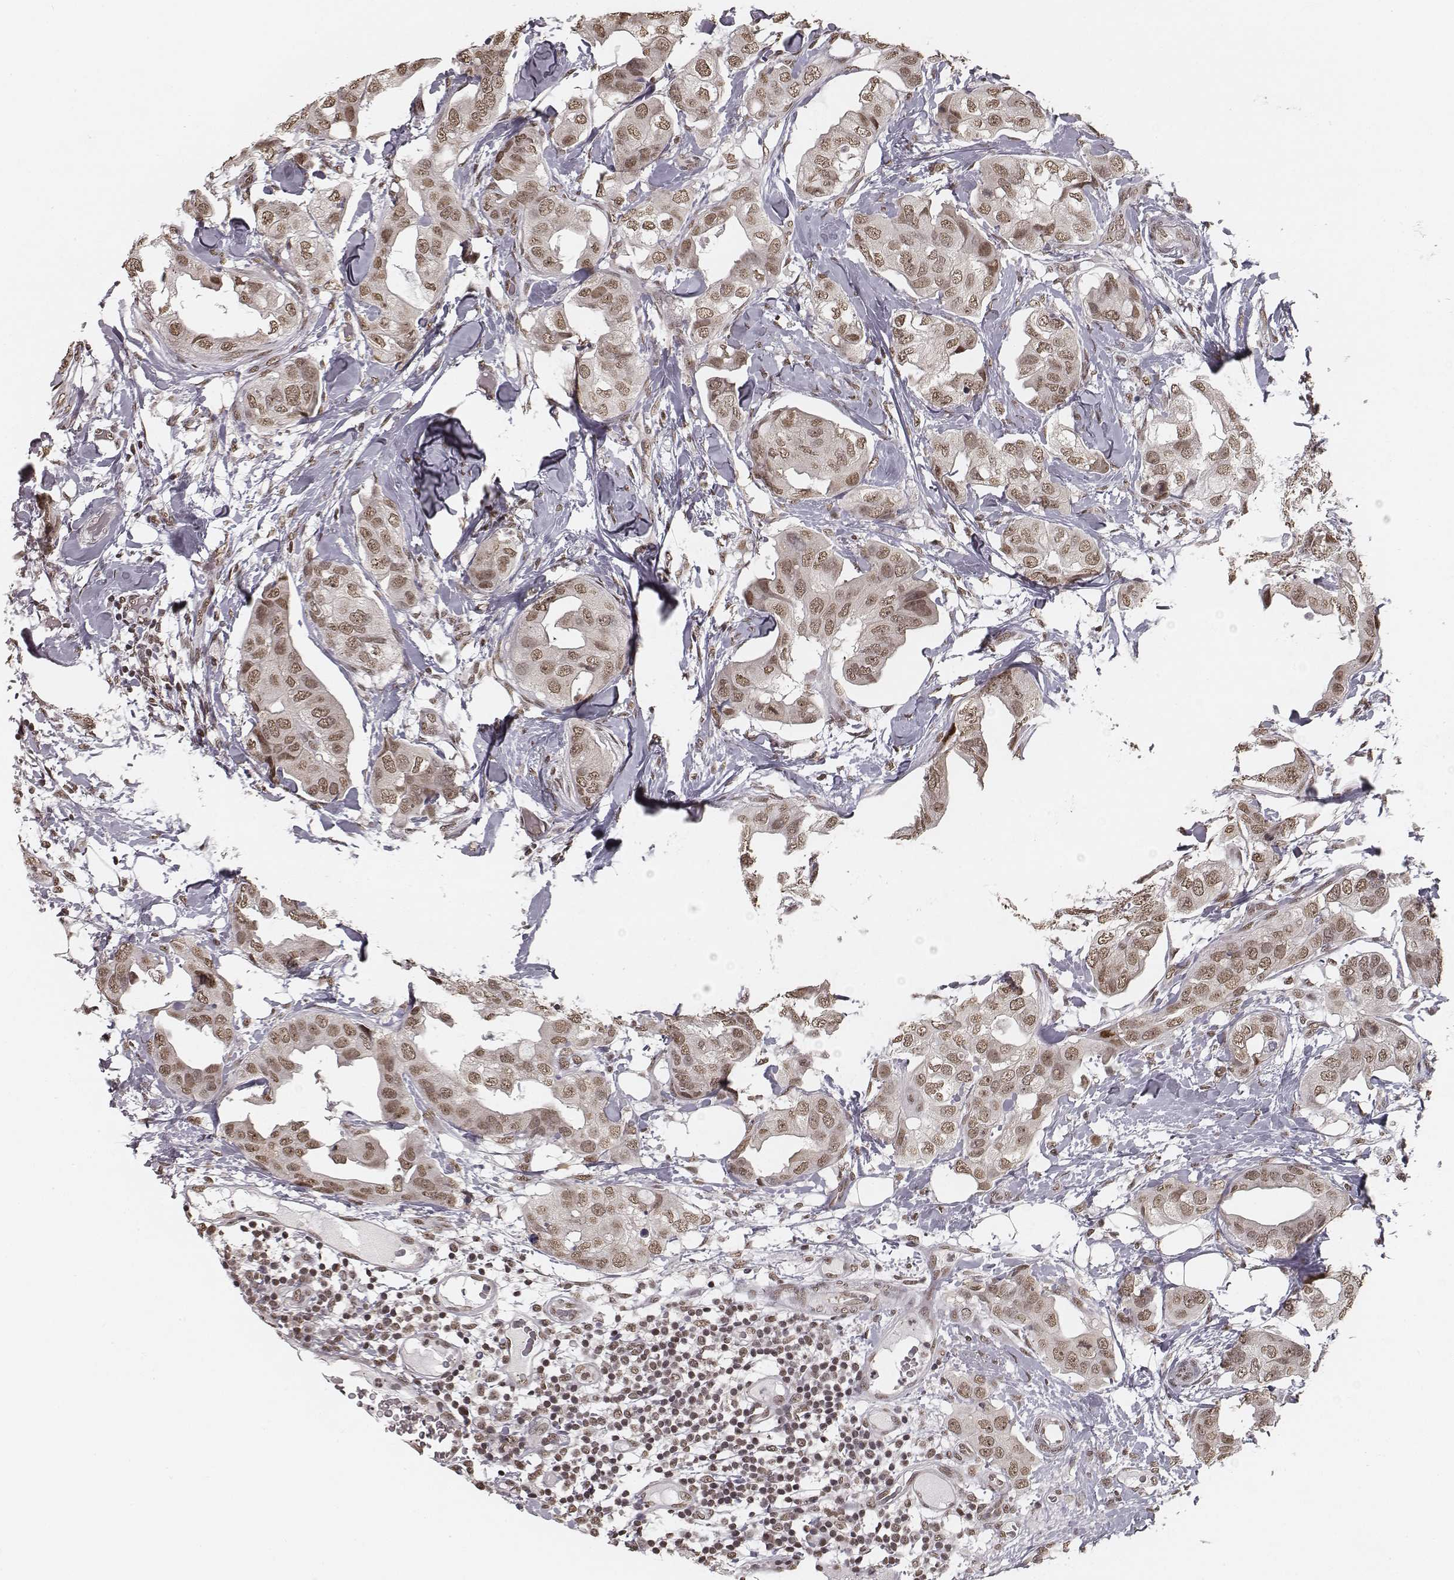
{"staining": {"intensity": "weak", "quantity": ">75%", "location": "nuclear"}, "tissue": "breast cancer", "cell_type": "Tumor cells", "image_type": "cancer", "snomed": [{"axis": "morphology", "description": "Normal tissue, NOS"}, {"axis": "morphology", "description": "Duct carcinoma"}, {"axis": "topography", "description": "Breast"}], "caption": "Immunohistochemistry of human breast infiltrating ductal carcinoma shows low levels of weak nuclear positivity in about >75% of tumor cells. The protein is shown in brown color, while the nuclei are stained blue.", "gene": "HMGA2", "patient": {"sex": "female", "age": 40}}